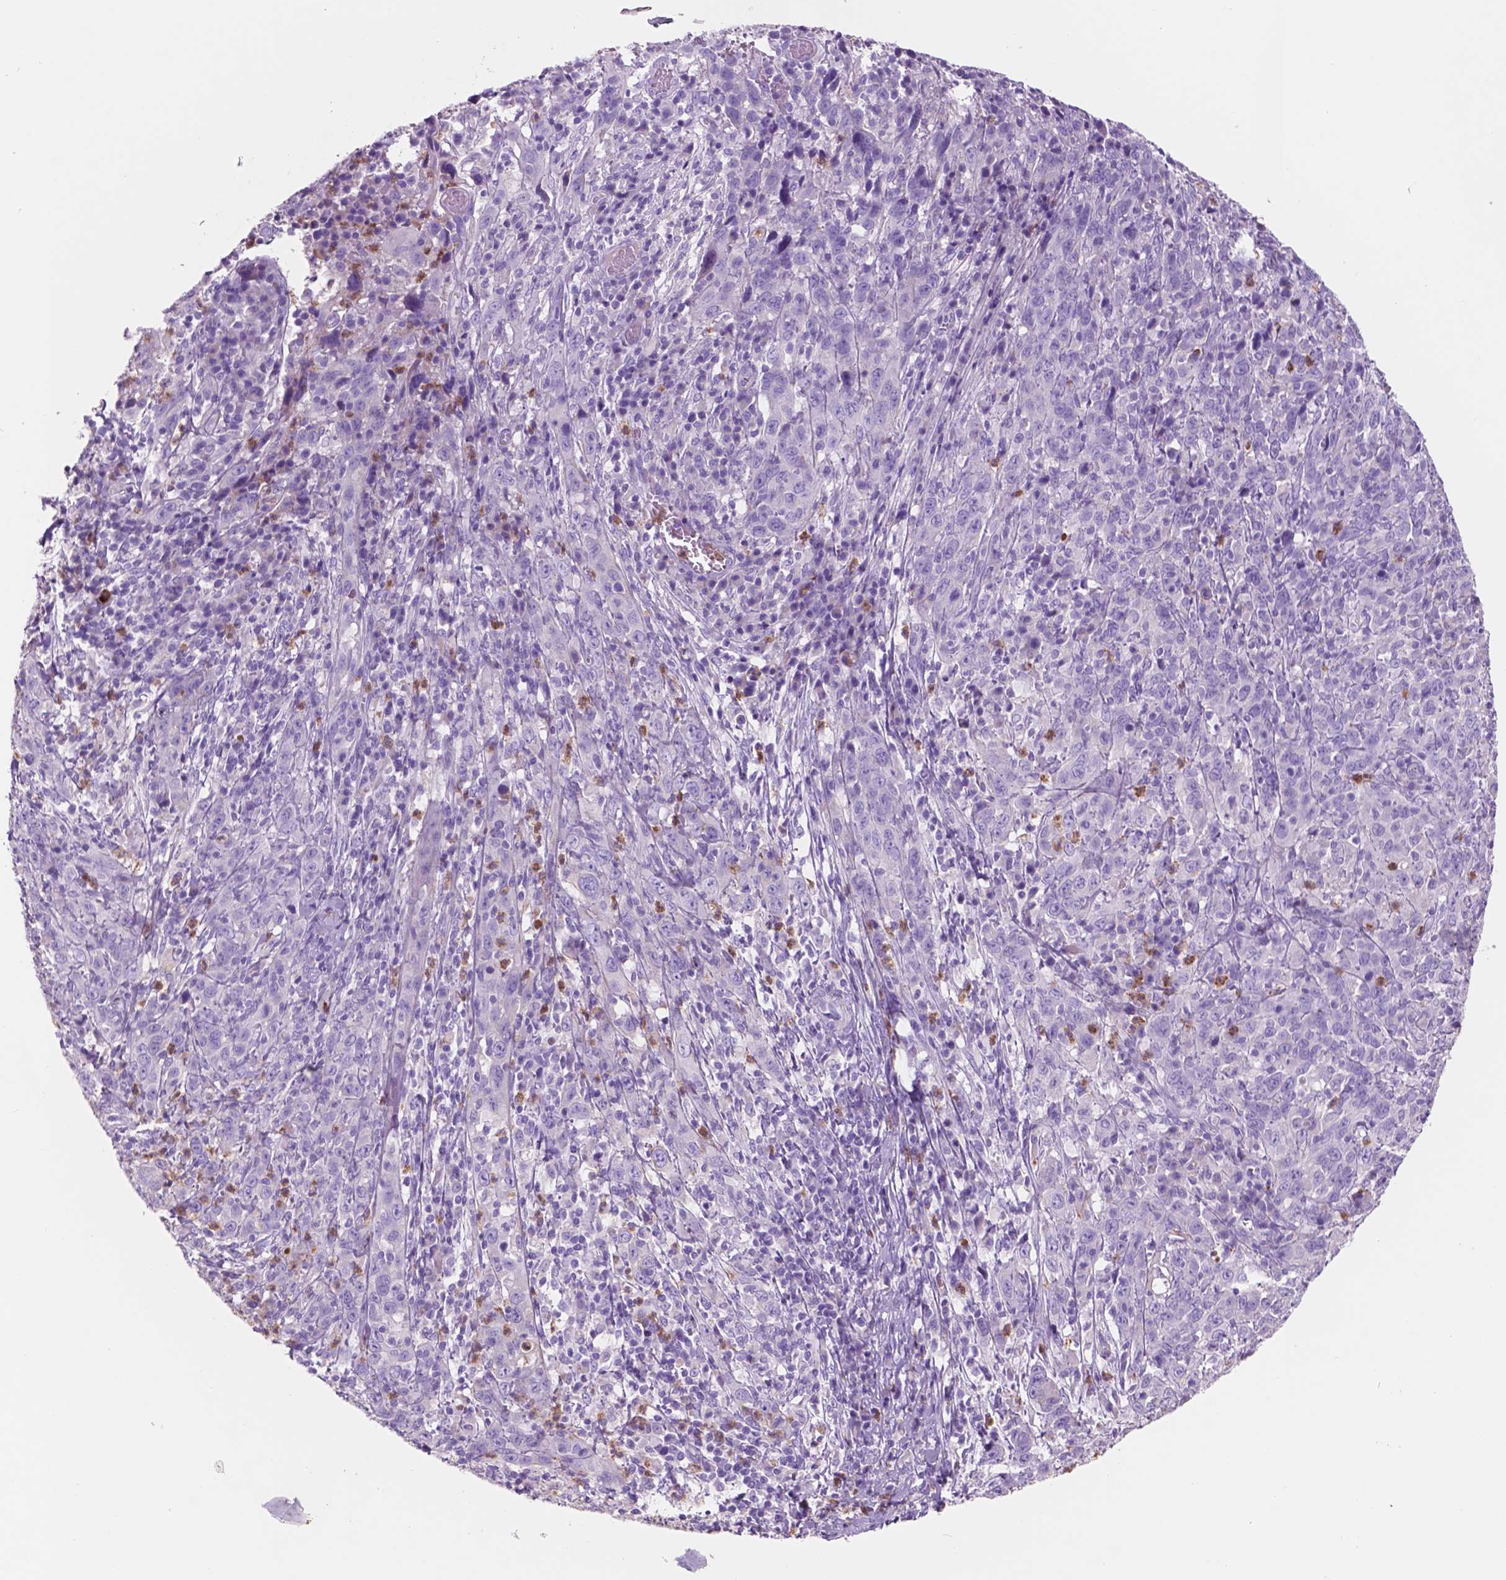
{"staining": {"intensity": "negative", "quantity": "none", "location": "none"}, "tissue": "cervical cancer", "cell_type": "Tumor cells", "image_type": "cancer", "snomed": [{"axis": "morphology", "description": "Squamous cell carcinoma, NOS"}, {"axis": "topography", "description": "Cervix"}], "caption": "Immunohistochemistry of squamous cell carcinoma (cervical) exhibits no staining in tumor cells. The staining was performed using DAB (3,3'-diaminobenzidine) to visualize the protein expression in brown, while the nuclei were stained in blue with hematoxylin (Magnification: 20x).", "gene": "CUZD1", "patient": {"sex": "female", "age": 46}}